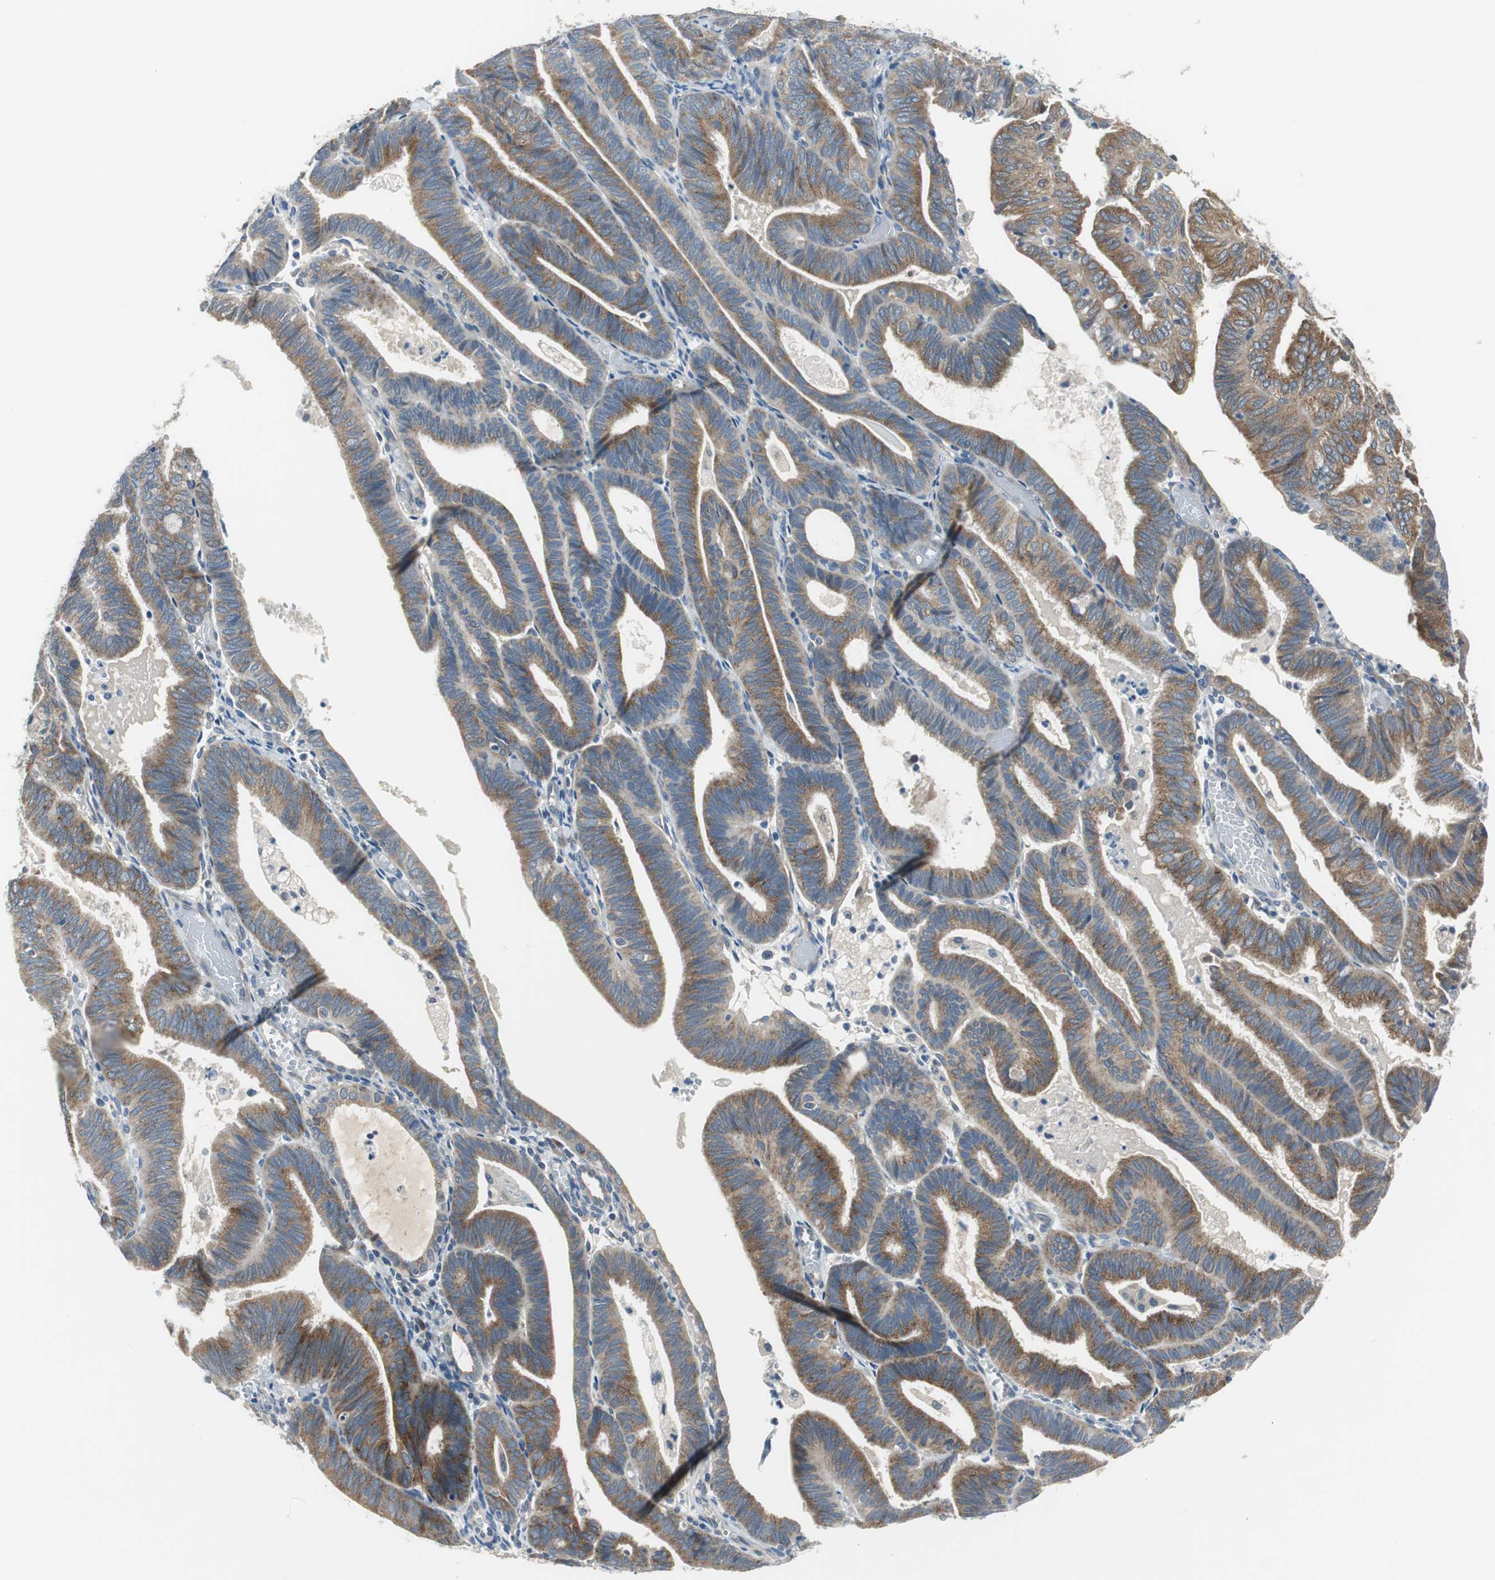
{"staining": {"intensity": "moderate", "quantity": ">75%", "location": "cytoplasmic/membranous"}, "tissue": "endometrial cancer", "cell_type": "Tumor cells", "image_type": "cancer", "snomed": [{"axis": "morphology", "description": "Adenocarcinoma, NOS"}, {"axis": "topography", "description": "Uterus"}], "caption": "This image exhibits immunohistochemistry (IHC) staining of adenocarcinoma (endometrial), with medium moderate cytoplasmic/membranous expression in about >75% of tumor cells.", "gene": "PLAA", "patient": {"sex": "female", "age": 60}}